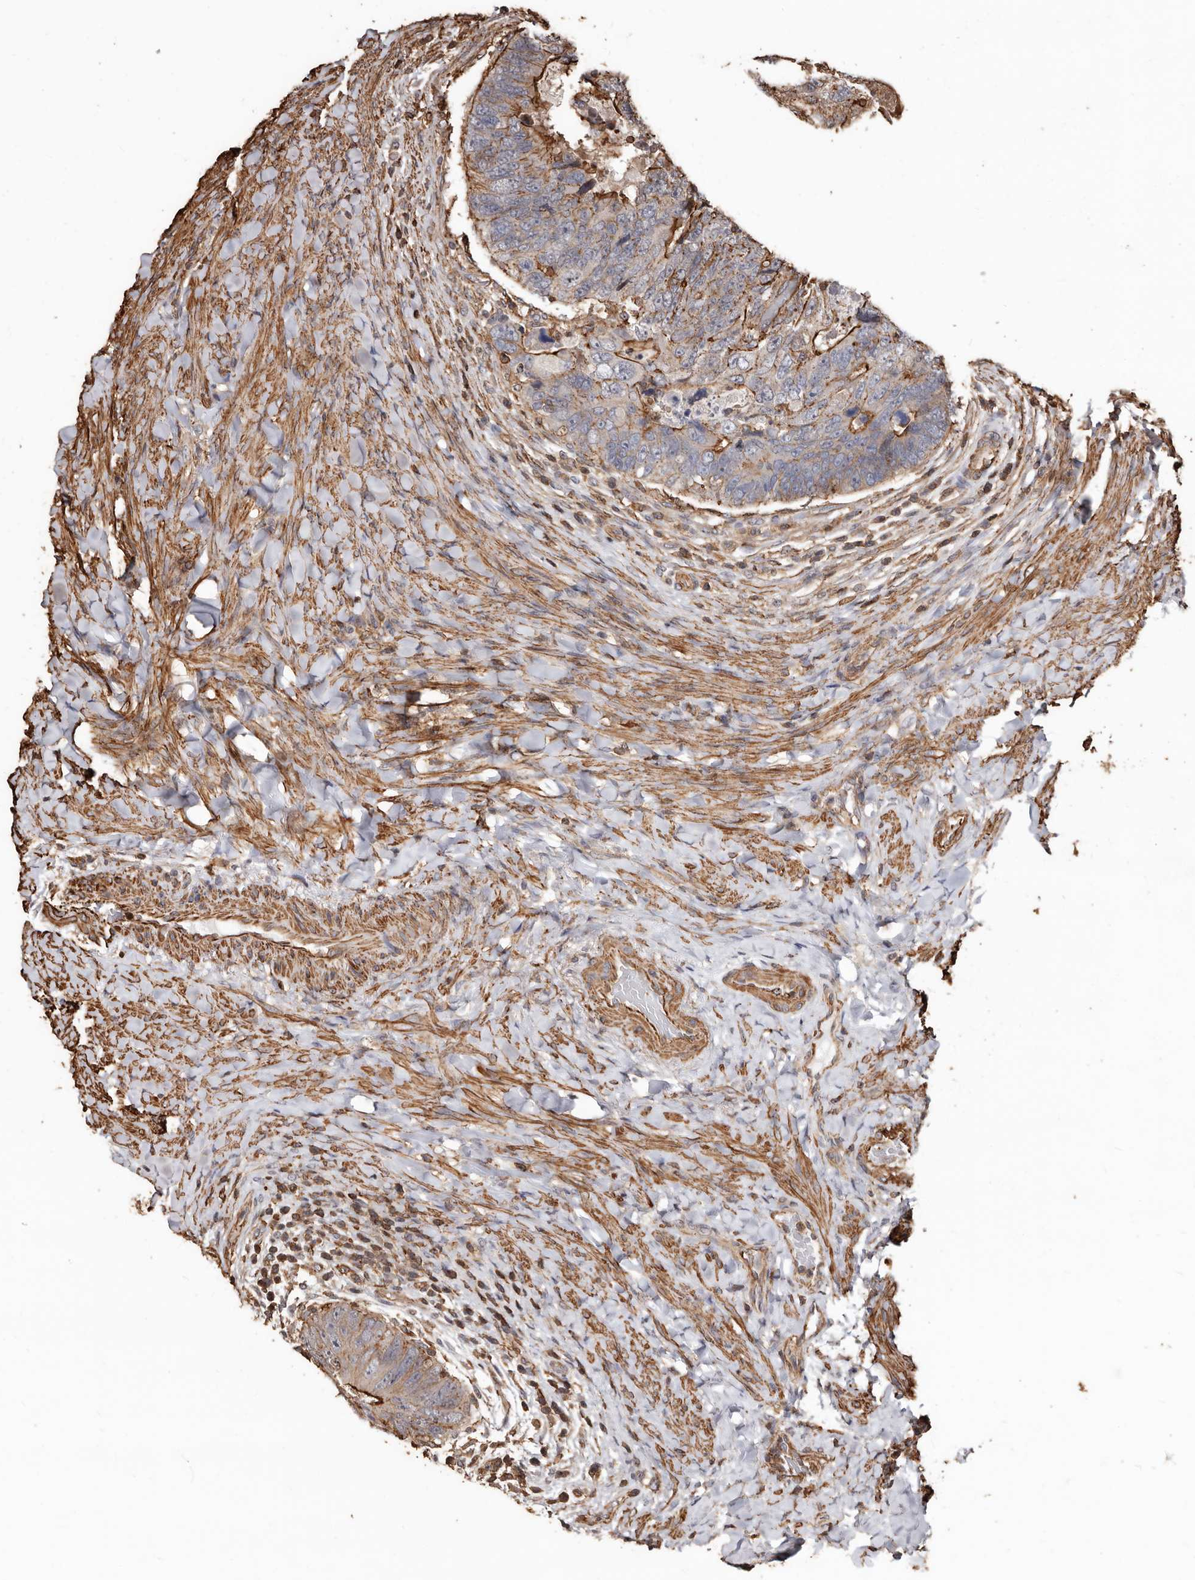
{"staining": {"intensity": "moderate", "quantity": "25%-75%", "location": "cytoplasmic/membranous"}, "tissue": "colorectal cancer", "cell_type": "Tumor cells", "image_type": "cancer", "snomed": [{"axis": "morphology", "description": "Adenocarcinoma, NOS"}, {"axis": "topography", "description": "Rectum"}], "caption": "The immunohistochemical stain labels moderate cytoplasmic/membranous staining in tumor cells of colorectal adenocarcinoma tissue. Nuclei are stained in blue.", "gene": "GSK3A", "patient": {"sex": "male", "age": 59}}